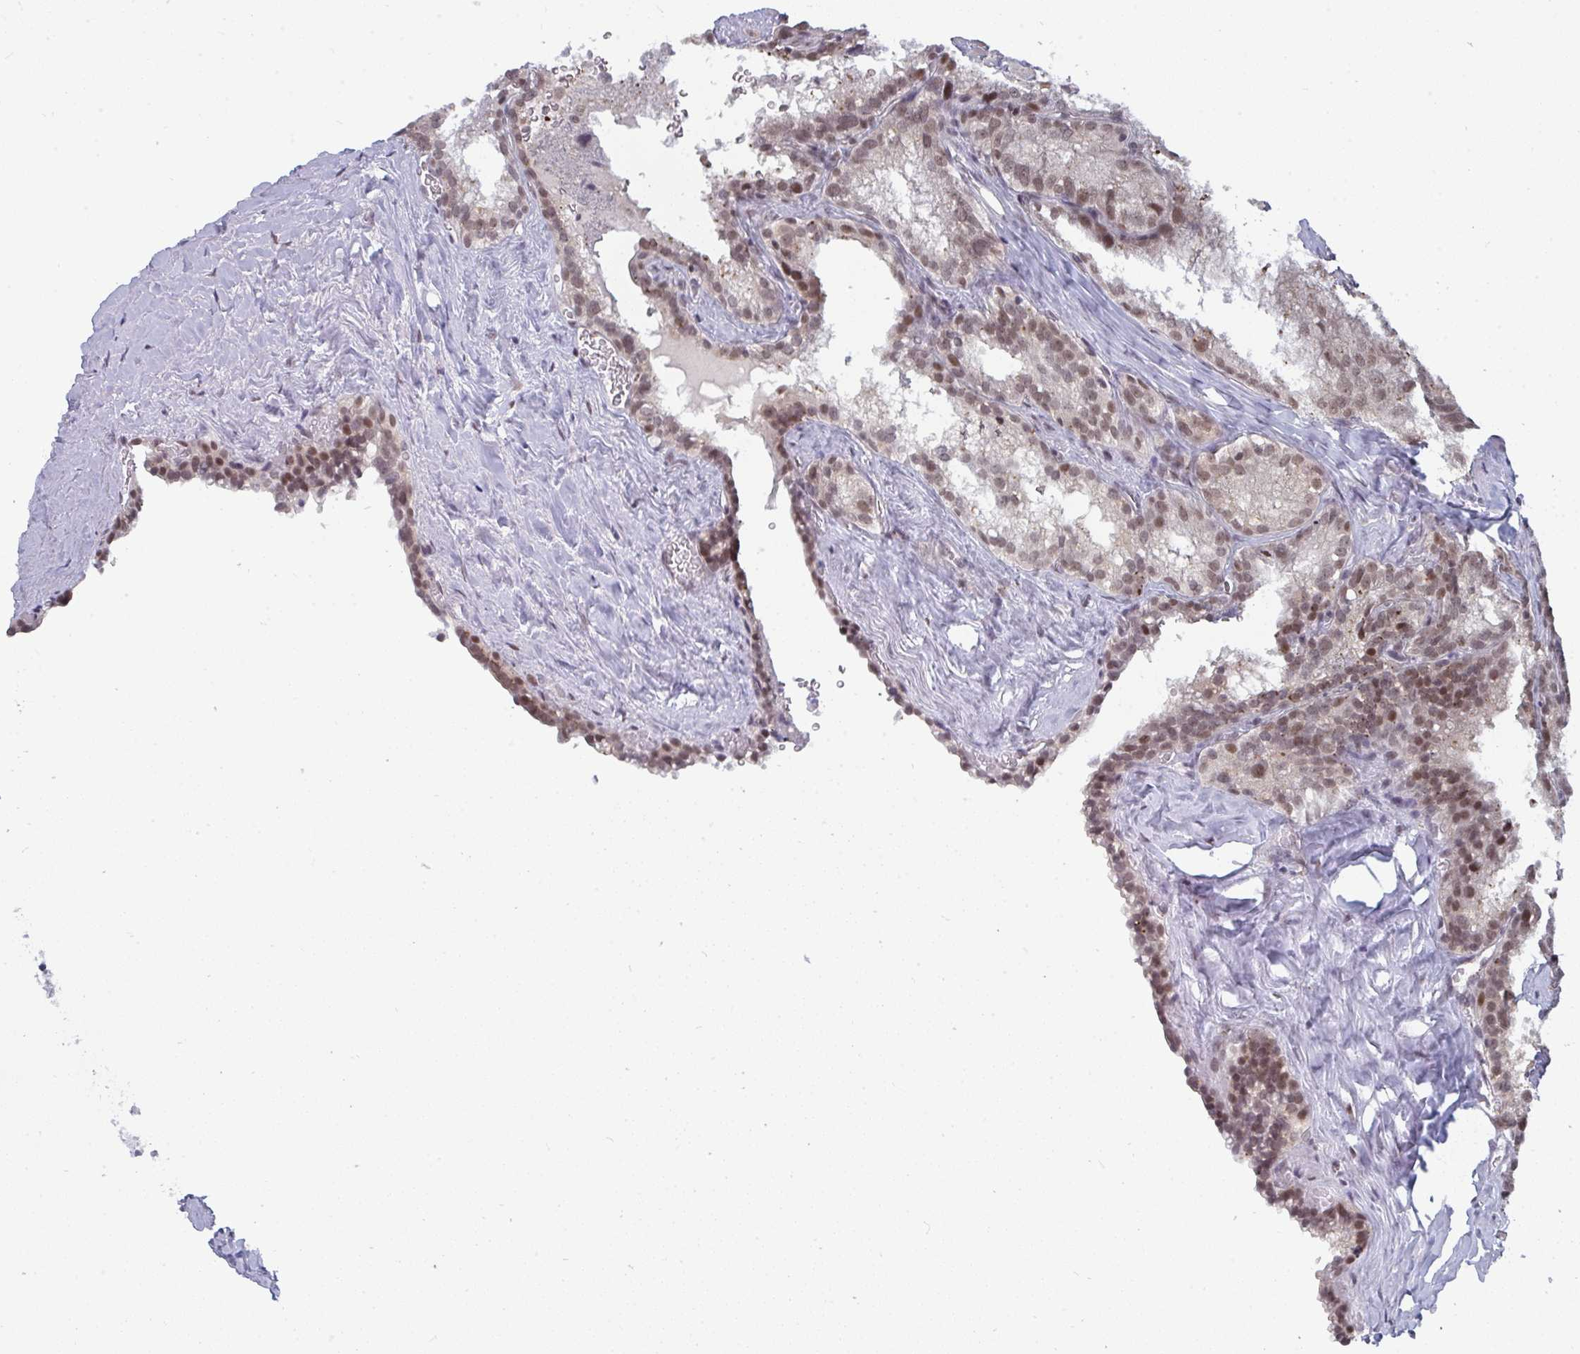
{"staining": {"intensity": "weak", "quantity": ">75%", "location": "nuclear"}, "tissue": "seminal vesicle", "cell_type": "Glandular cells", "image_type": "normal", "snomed": [{"axis": "morphology", "description": "Normal tissue, NOS"}, {"axis": "topography", "description": "Seminal veicle"}], "caption": "Immunohistochemical staining of benign seminal vesicle exhibits low levels of weak nuclear staining in approximately >75% of glandular cells.", "gene": "ATF1", "patient": {"sex": "male", "age": 47}}